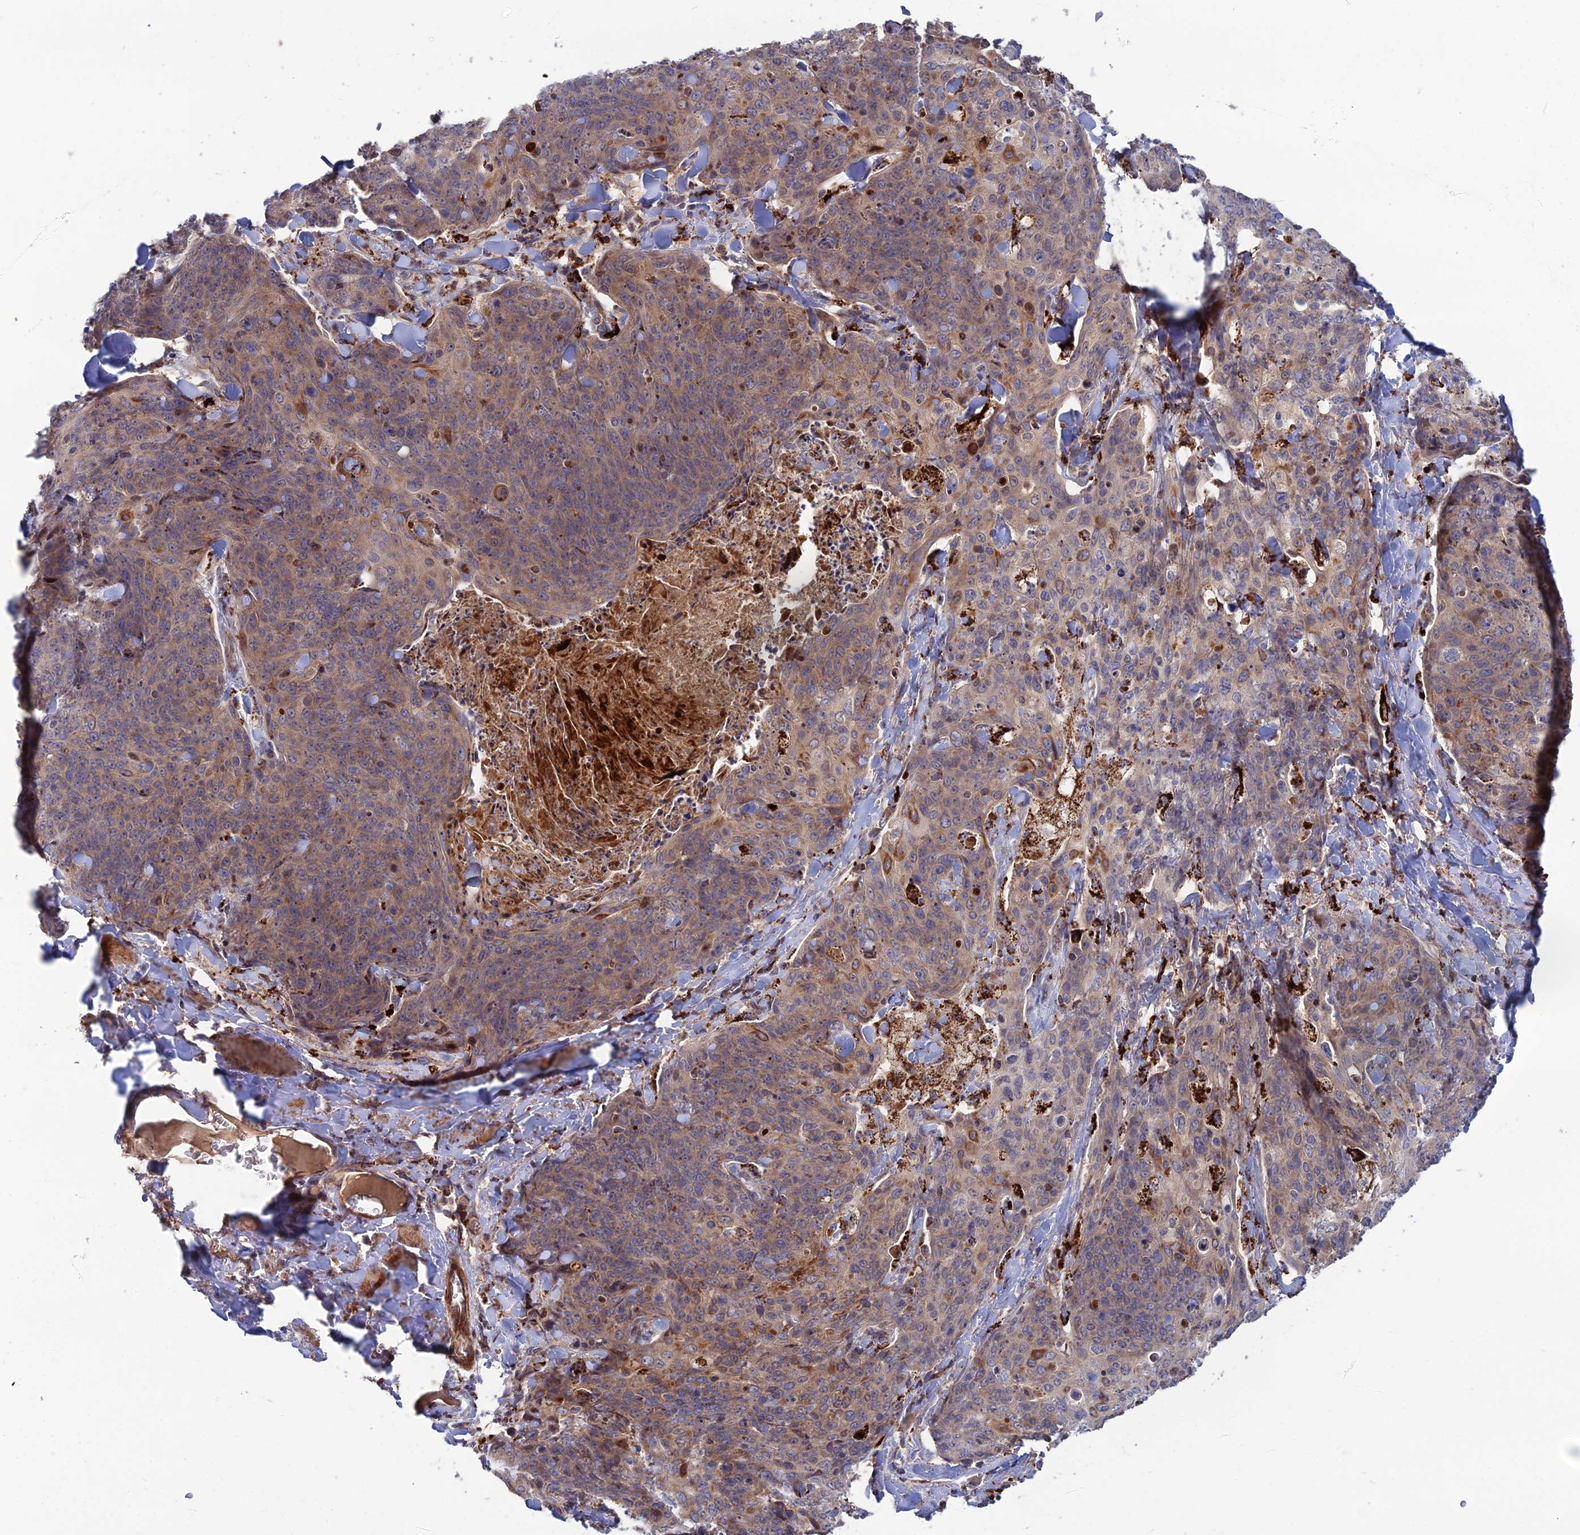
{"staining": {"intensity": "weak", "quantity": ">75%", "location": "cytoplasmic/membranous"}, "tissue": "skin cancer", "cell_type": "Tumor cells", "image_type": "cancer", "snomed": [{"axis": "morphology", "description": "Squamous cell carcinoma, NOS"}, {"axis": "topography", "description": "Skin"}, {"axis": "topography", "description": "Vulva"}], "caption": "Immunohistochemical staining of human skin cancer reveals low levels of weak cytoplasmic/membranous positivity in about >75% of tumor cells.", "gene": "RIC8B", "patient": {"sex": "female", "age": 85}}